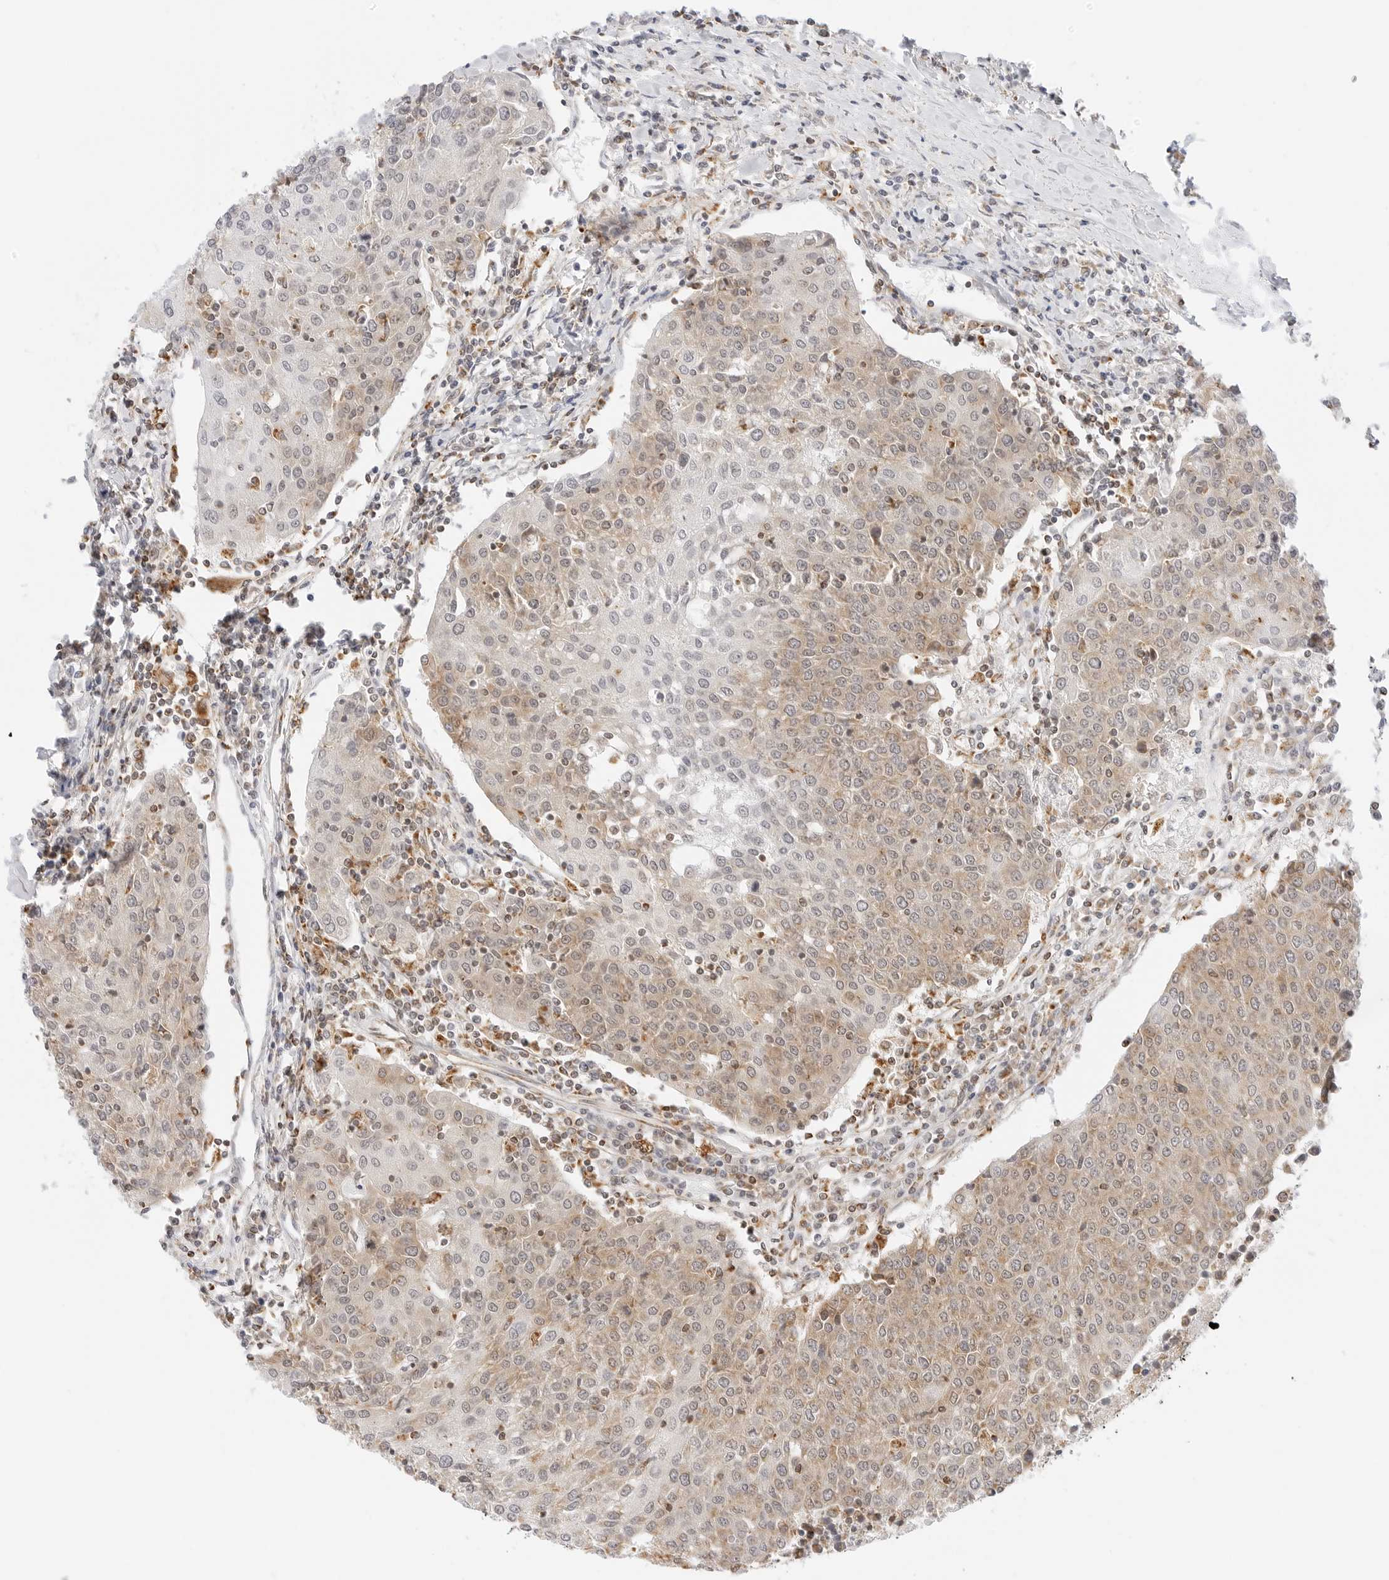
{"staining": {"intensity": "weak", "quantity": "25%-75%", "location": "cytoplasmic/membranous"}, "tissue": "urothelial cancer", "cell_type": "Tumor cells", "image_type": "cancer", "snomed": [{"axis": "morphology", "description": "Urothelial carcinoma, High grade"}, {"axis": "topography", "description": "Urinary bladder"}], "caption": "Tumor cells show low levels of weak cytoplasmic/membranous staining in about 25%-75% of cells in human urothelial carcinoma (high-grade). The protein is shown in brown color, while the nuclei are stained blue.", "gene": "GORAB", "patient": {"sex": "female", "age": 85}}